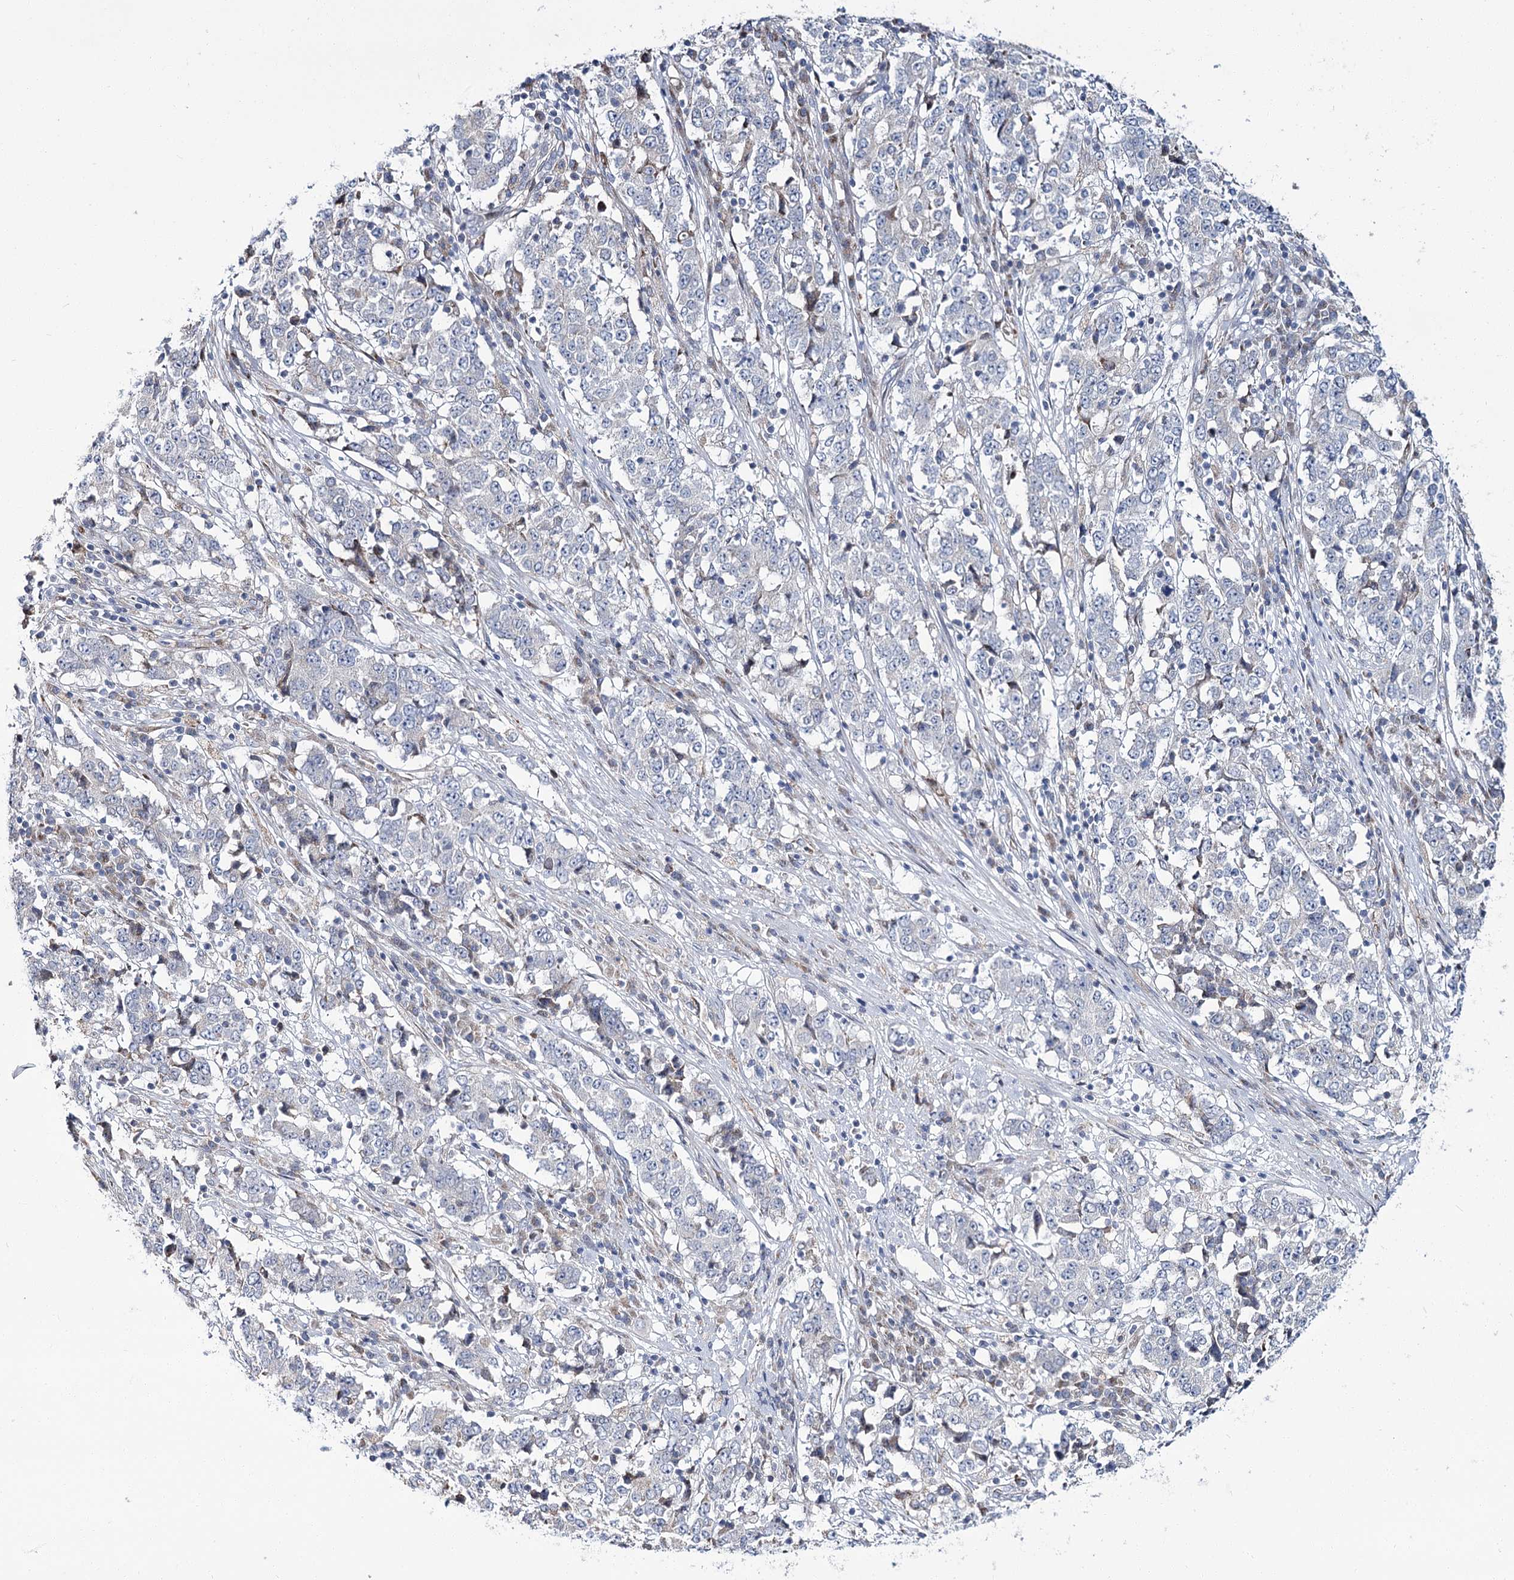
{"staining": {"intensity": "negative", "quantity": "none", "location": "none"}, "tissue": "stomach cancer", "cell_type": "Tumor cells", "image_type": "cancer", "snomed": [{"axis": "morphology", "description": "Adenocarcinoma, NOS"}, {"axis": "topography", "description": "Stomach"}], "caption": "High magnification brightfield microscopy of stomach cancer stained with DAB (3,3'-diaminobenzidine) (brown) and counterstained with hematoxylin (blue): tumor cells show no significant staining.", "gene": "CPLANE1", "patient": {"sex": "male", "age": 59}}